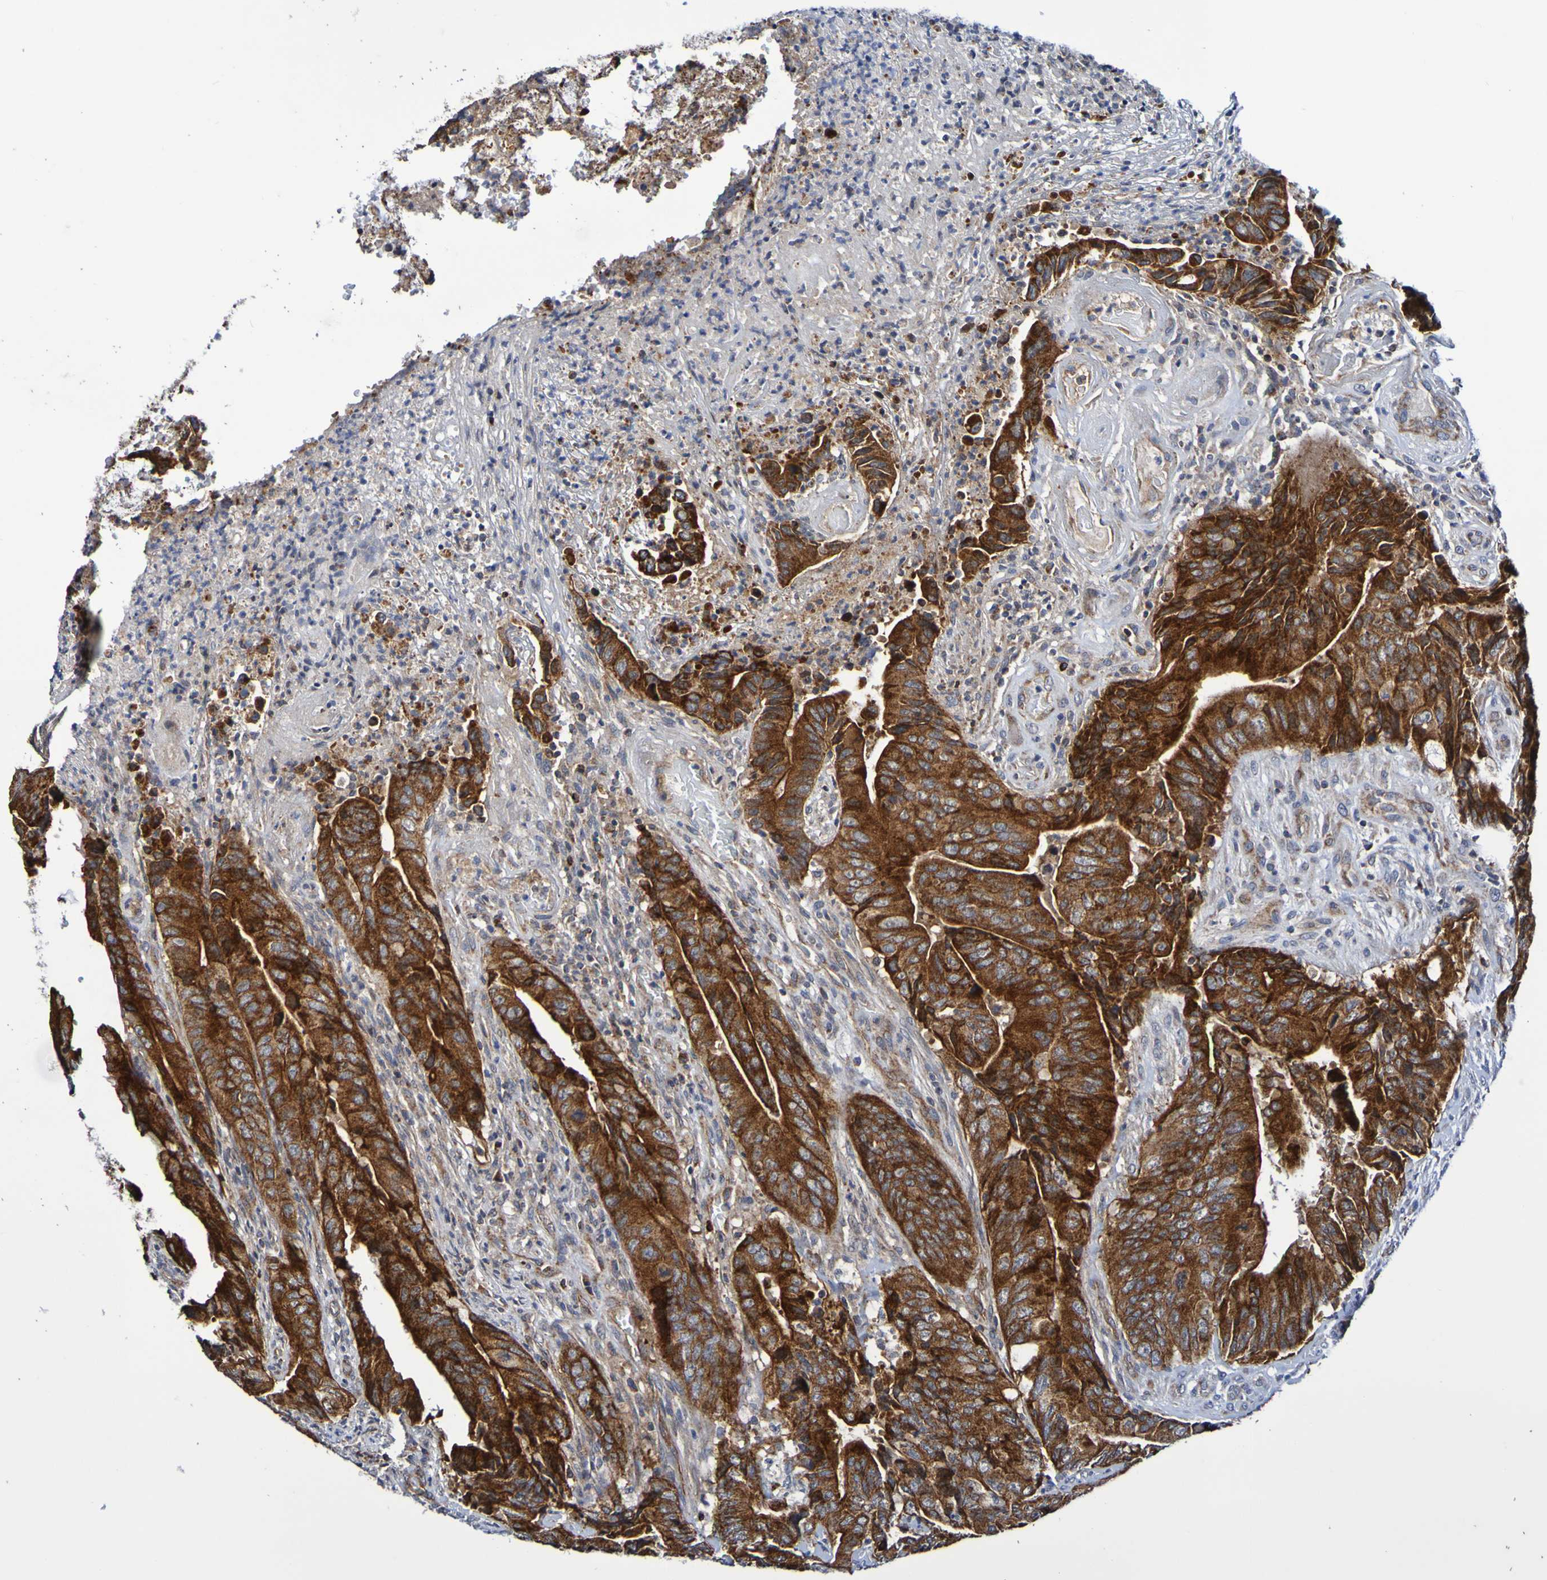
{"staining": {"intensity": "strong", "quantity": ">75%", "location": "cytoplasmic/membranous"}, "tissue": "colorectal cancer", "cell_type": "Tumor cells", "image_type": "cancer", "snomed": [{"axis": "morphology", "description": "Normal tissue, NOS"}, {"axis": "morphology", "description": "Adenocarcinoma, NOS"}, {"axis": "topography", "description": "Colon"}], "caption": "Colorectal cancer stained with immunohistochemistry (IHC) shows strong cytoplasmic/membranous staining in about >75% of tumor cells.", "gene": "GJB1", "patient": {"sex": "male", "age": 56}}